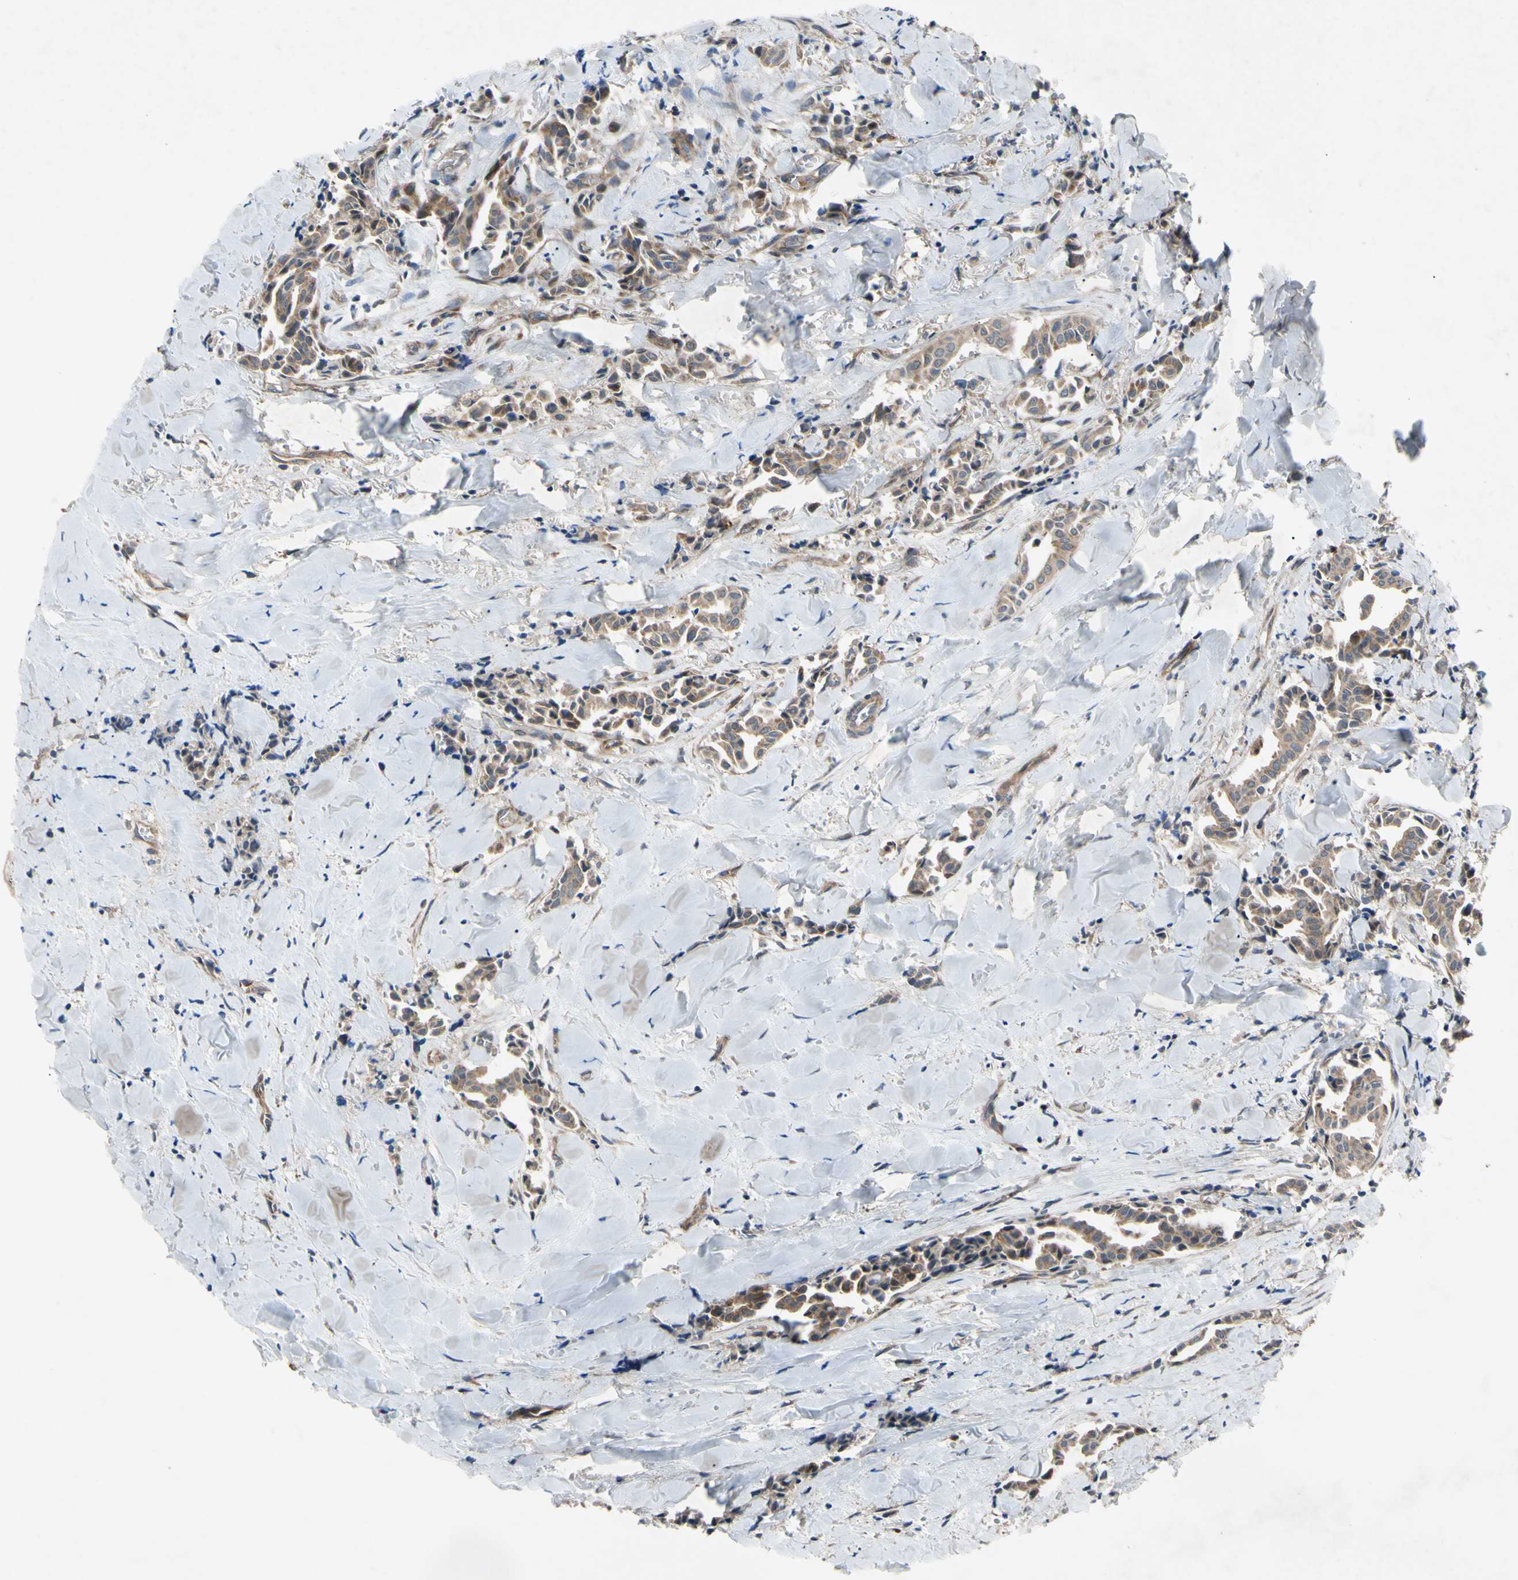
{"staining": {"intensity": "moderate", "quantity": ">75%", "location": "cytoplasmic/membranous"}, "tissue": "head and neck cancer", "cell_type": "Tumor cells", "image_type": "cancer", "snomed": [{"axis": "morphology", "description": "Adenocarcinoma, NOS"}, {"axis": "topography", "description": "Salivary gland"}, {"axis": "topography", "description": "Head-Neck"}], "caption": "Tumor cells reveal medium levels of moderate cytoplasmic/membranous positivity in approximately >75% of cells in head and neck adenocarcinoma.", "gene": "SVIL", "patient": {"sex": "female", "age": 59}}